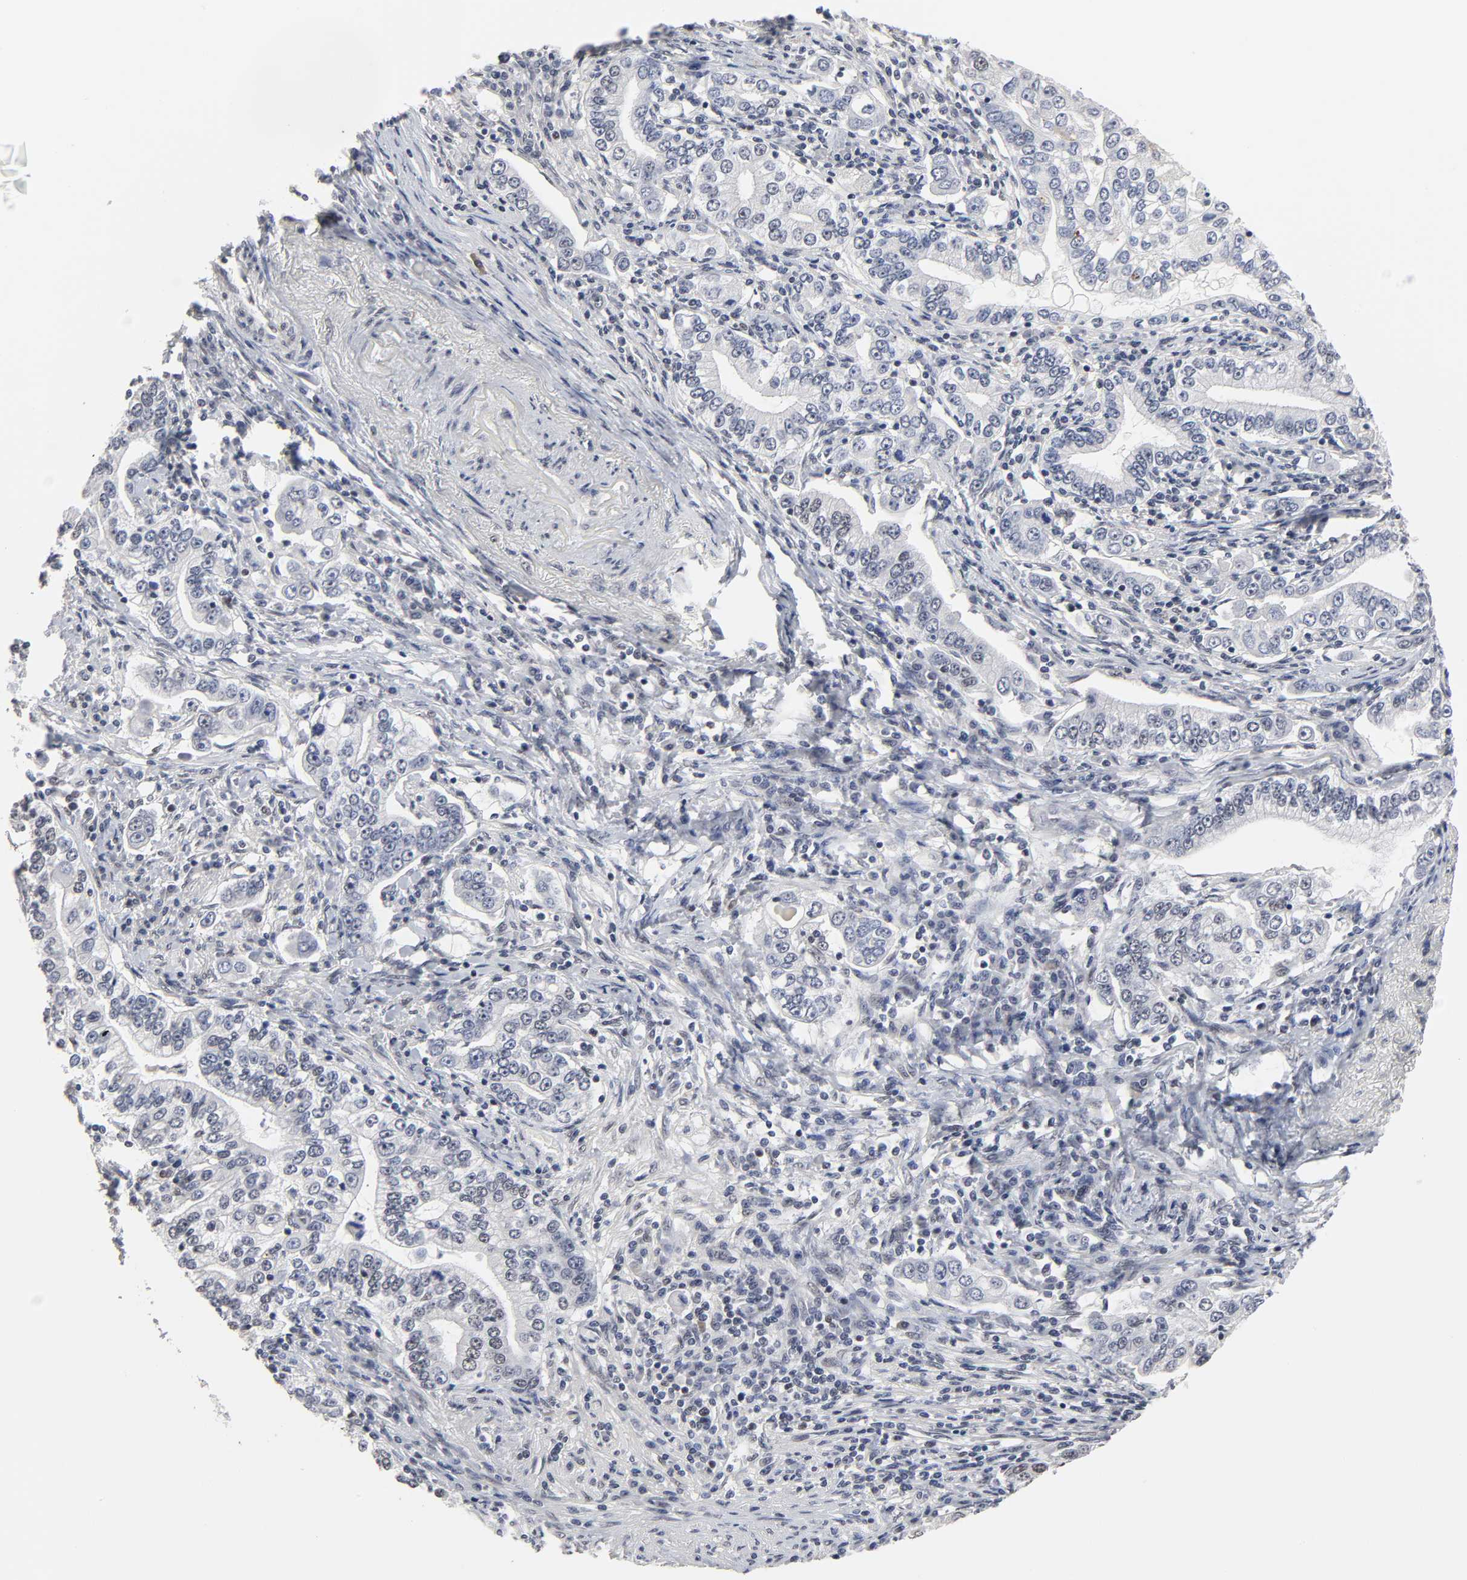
{"staining": {"intensity": "weak", "quantity": ">75%", "location": "nuclear"}, "tissue": "stomach cancer", "cell_type": "Tumor cells", "image_type": "cancer", "snomed": [{"axis": "morphology", "description": "Adenocarcinoma, NOS"}, {"axis": "topography", "description": "Stomach, lower"}], "caption": "Immunohistochemistry micrograph of neoplastic tissue: human stomach adenocarcinoma stained using immunohistochemistry (IHC) displays low levels of weak protein expression localized specifically in the nuclear of tumor cells, appearing as a nuclear brown color.", "gene": "TRIM33", "patient": {"sex": "female", "age": 72}}